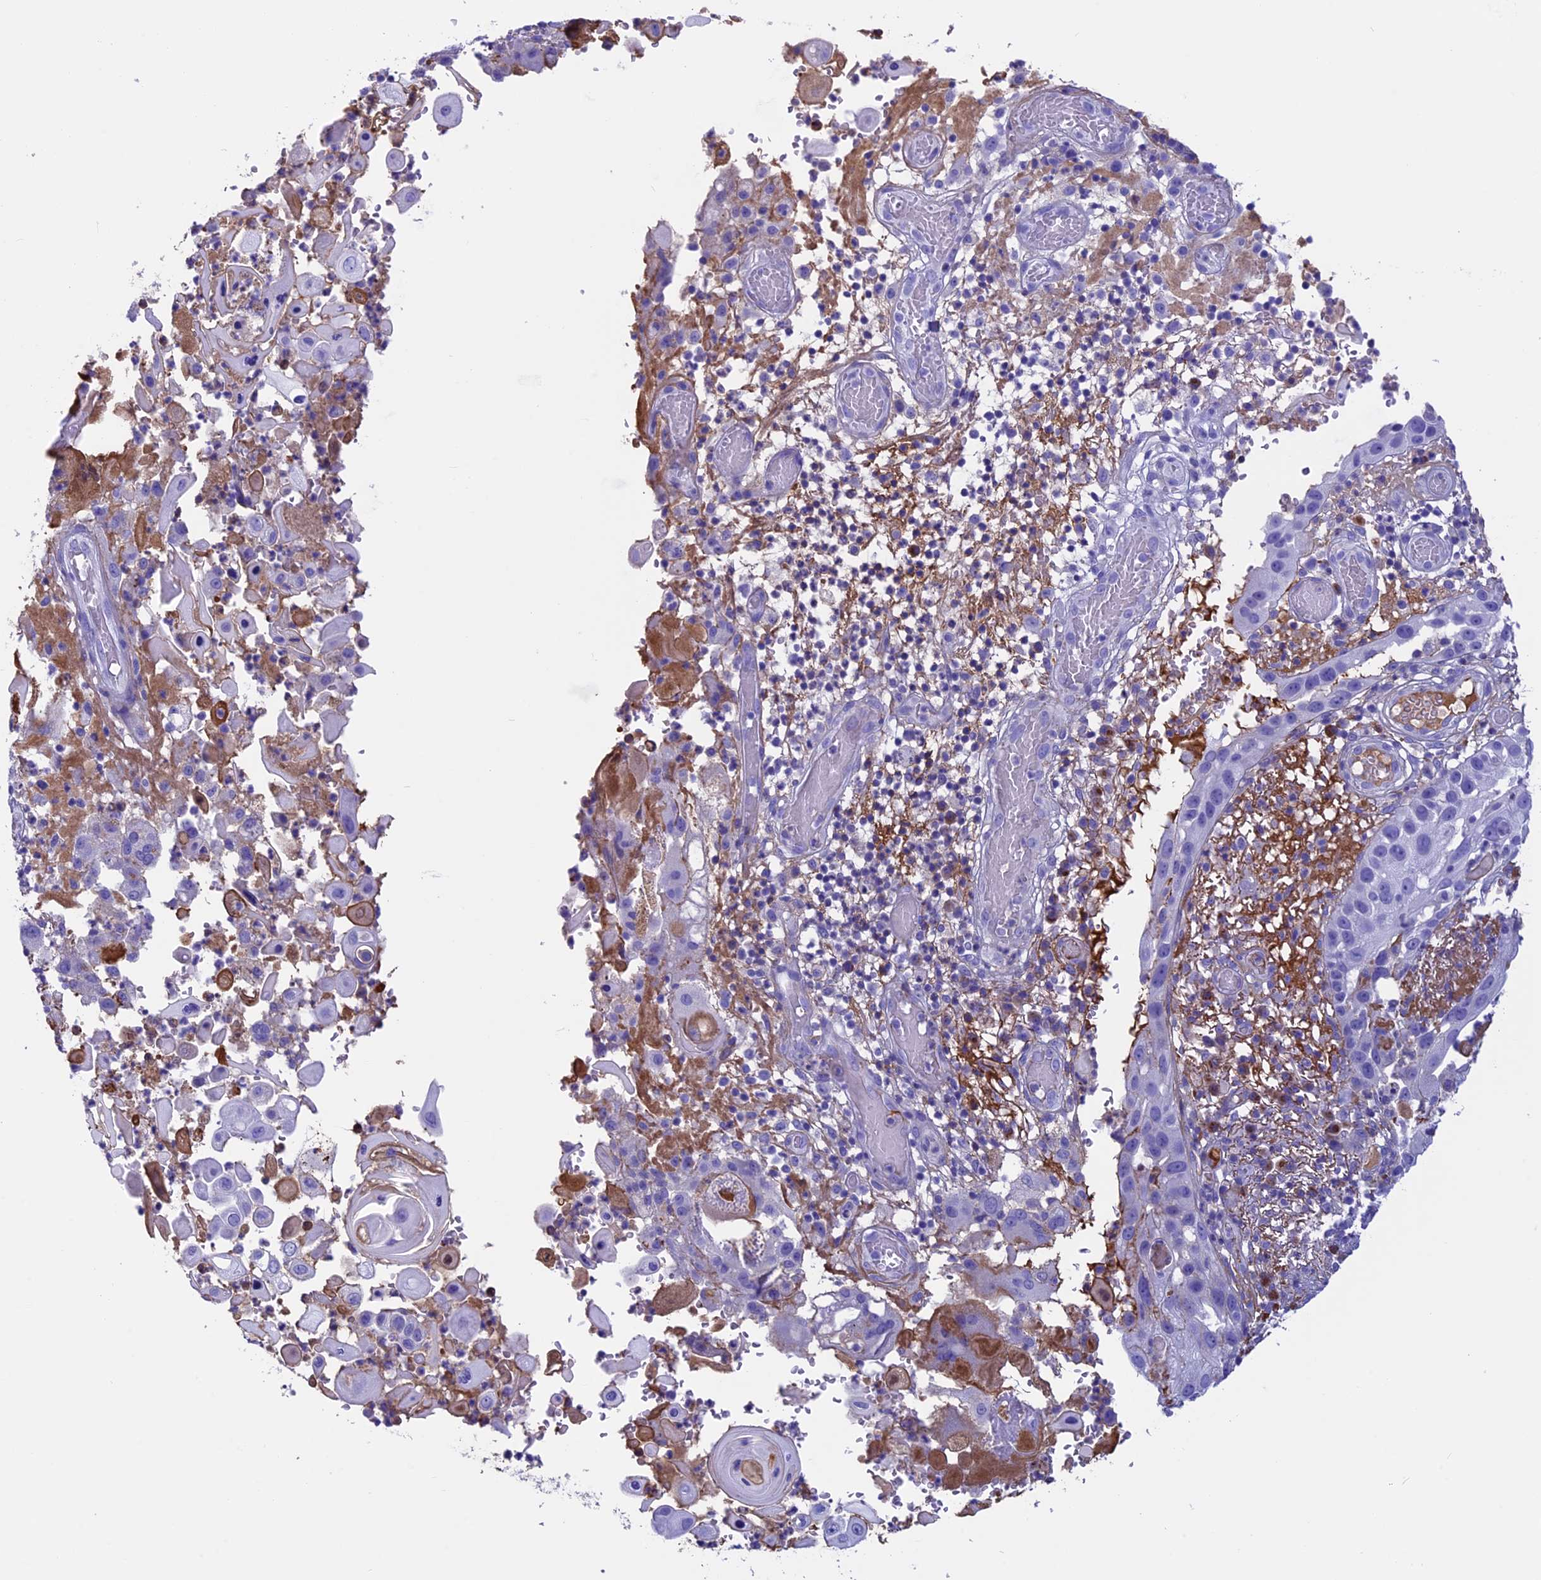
{"staining": {"intensity": "negative", "quantity": "none", "location": "none"}, "tissue": "skin cancer", "cell_type": "Tumor cells", "image_type": "cancer", "snomed": [{"axis": "morphology", "description": "Squamous cell carcinoma, NOS"}, {"axis": "topography", "description": "Skin"}], "caption": "High magnification brightfield microscopy of skin cancer stained with DAB (brown) and counterstained with hematoxylin (blue): tumor cells show no significant staining.", "gene": "IGSF6", "patient": {"sex": "female", "age": 44}}